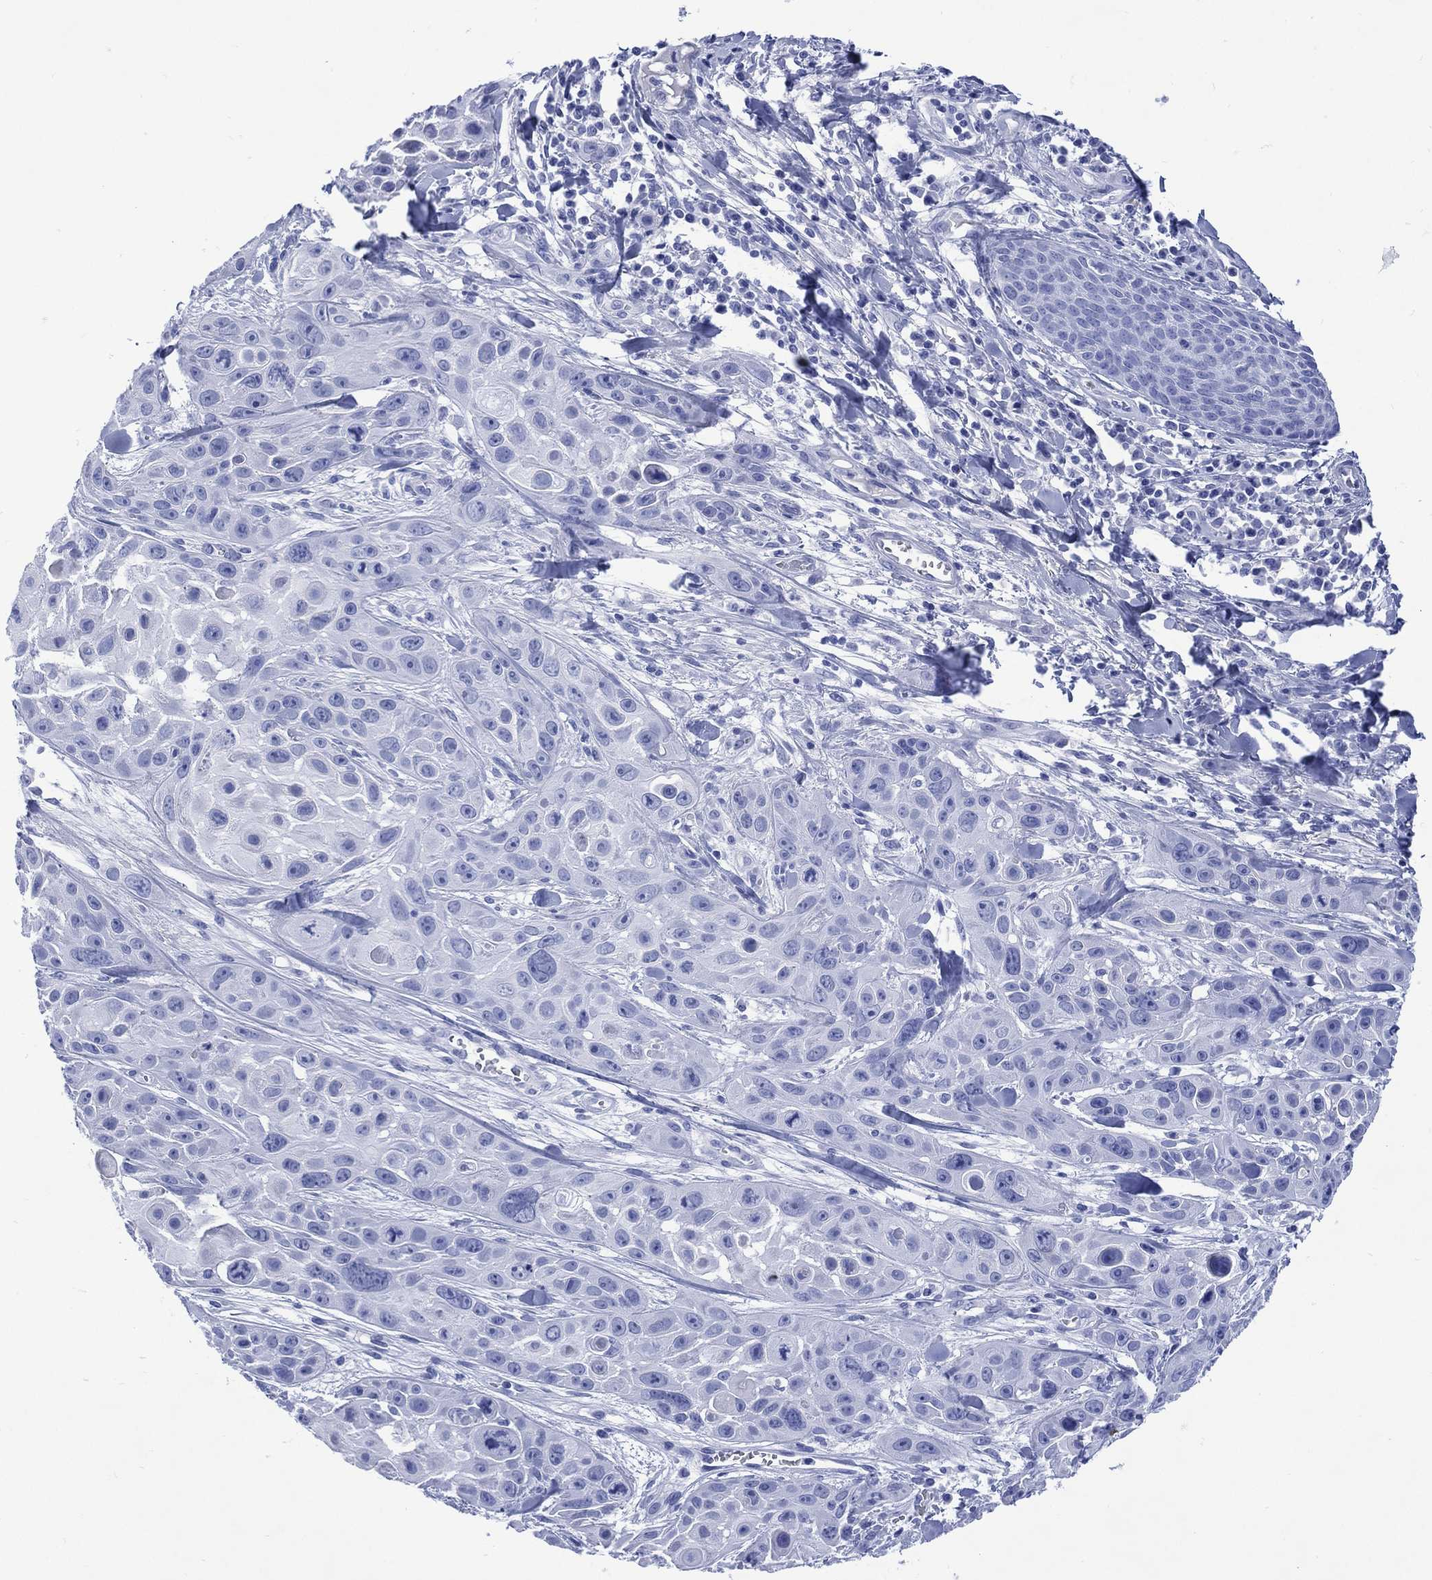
{"staining": {"intensity": "negative", "quantity": "none", "location": "none"}, "tissue": "skin cancer", "cell_type": "Tumor cells", "image_type": "cancer", "snomed": [{"axis": "morphology", "description": "Squamous cell carcinoma, NOS"}, {"axis": "topography", "description": "Skin"}, {"axis": "topography", "description": "Anal"}], "caption": "IHC histopathology image of neoplastic tissue: human squamous cell carcinoma (skin) stained with DAB (3,3'-diaminobenzidine) shows no significant protein staining in tumor cells. The staining is performed using DAB (3,3'-diaminobenzidine) brown chromogen with nuclei counter-stained in using hematoxylin.", "gene": "SHCBP1L", "patient": {"sex": "female", "age": 75}}